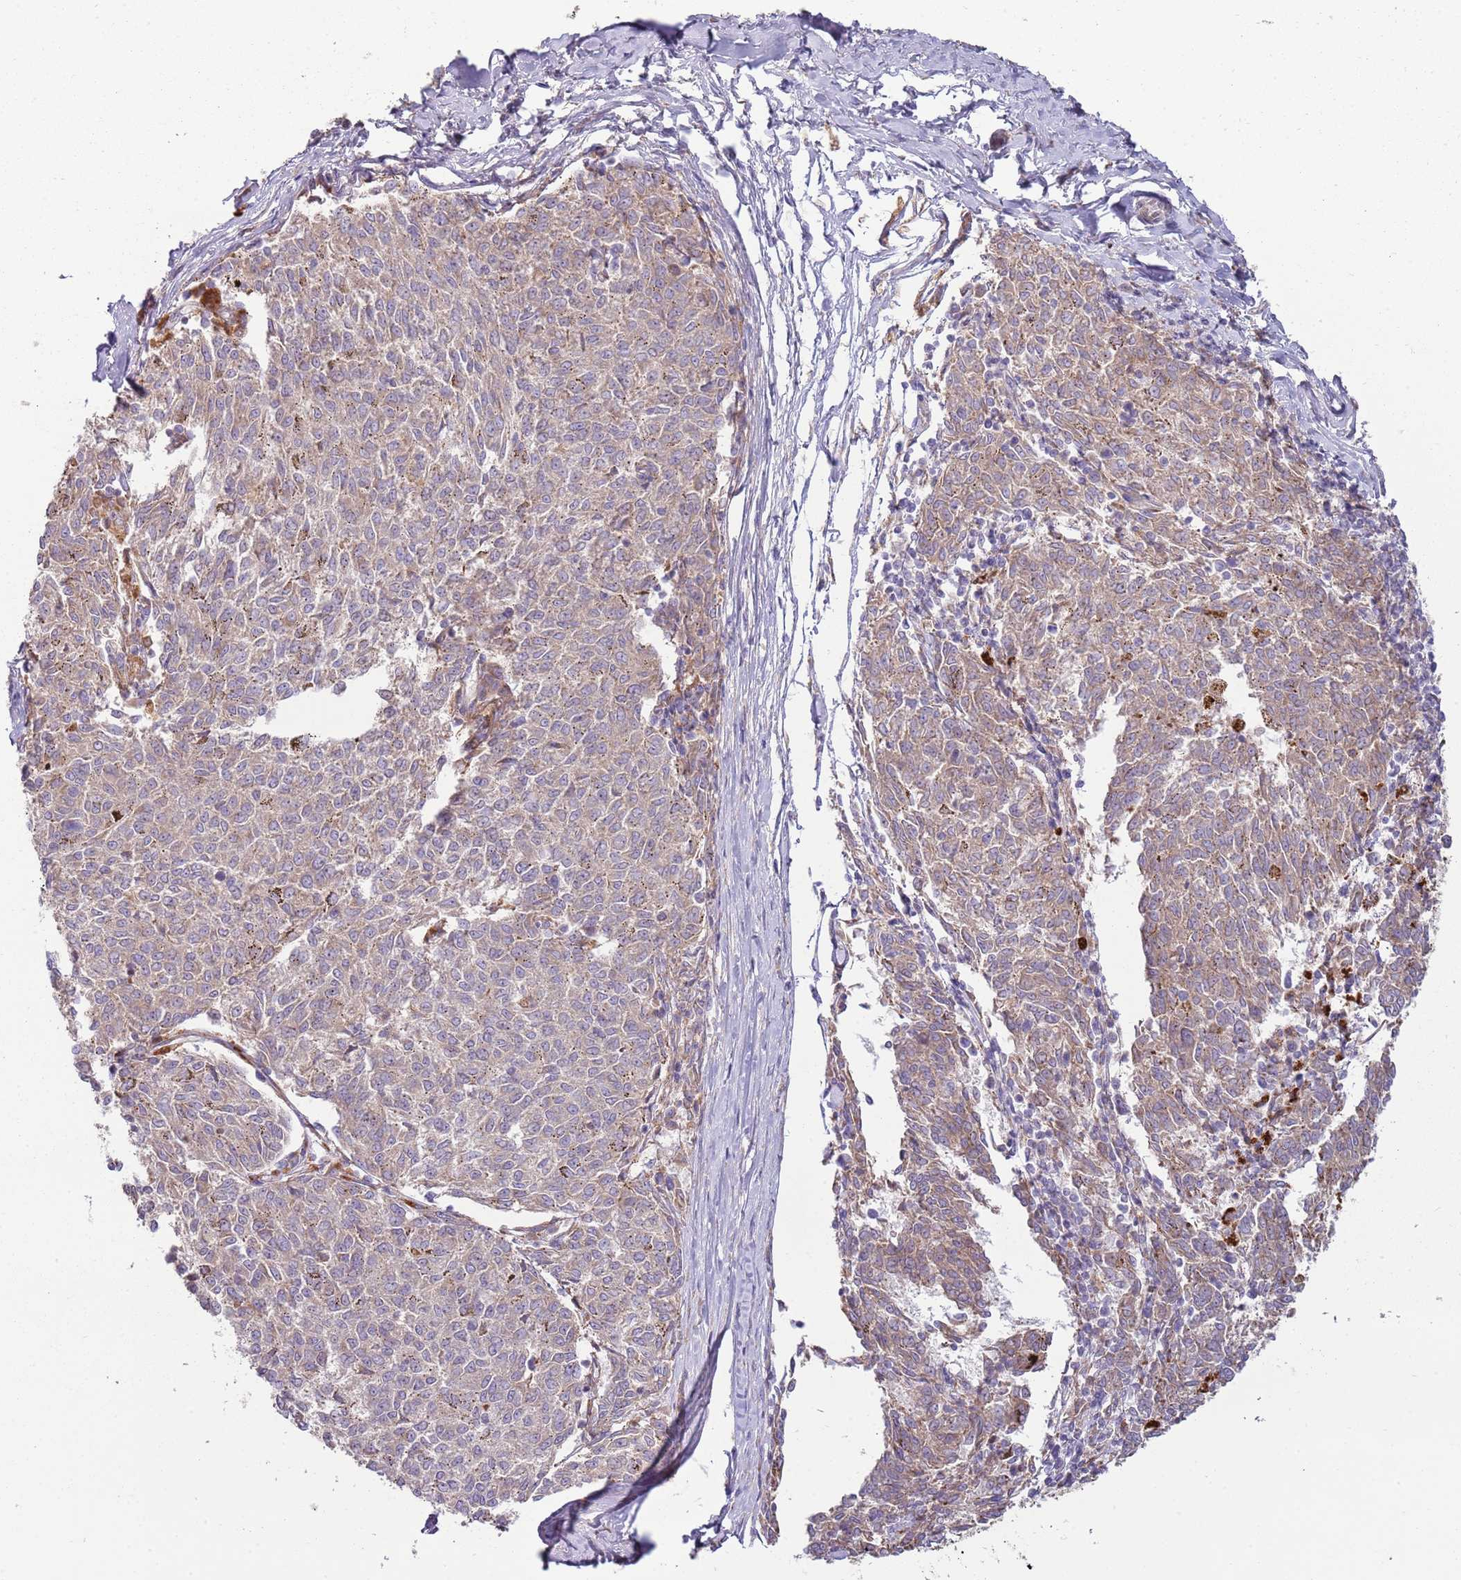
{"staining": {"intensity": "weak", "quantity": ">75%", "location": "cytoplasmic/membranous"}, "tissue": "melanoma", "cell_type": "Tumor cells", "image_type": "cancer", "snomed": [{"axis": "morphology", "description": "Malignant melanoma, NOS"}, {"axis": "topography", "description": "Skin"}], "caption": "Human malignant melanoma stained for a protein (brown) demonstrates weak cytoplasmic/membranous positive staining in approximately >75% of tumor cells.", "gene": "EMC1", "patient": {"sex": "female", "age": 72}}